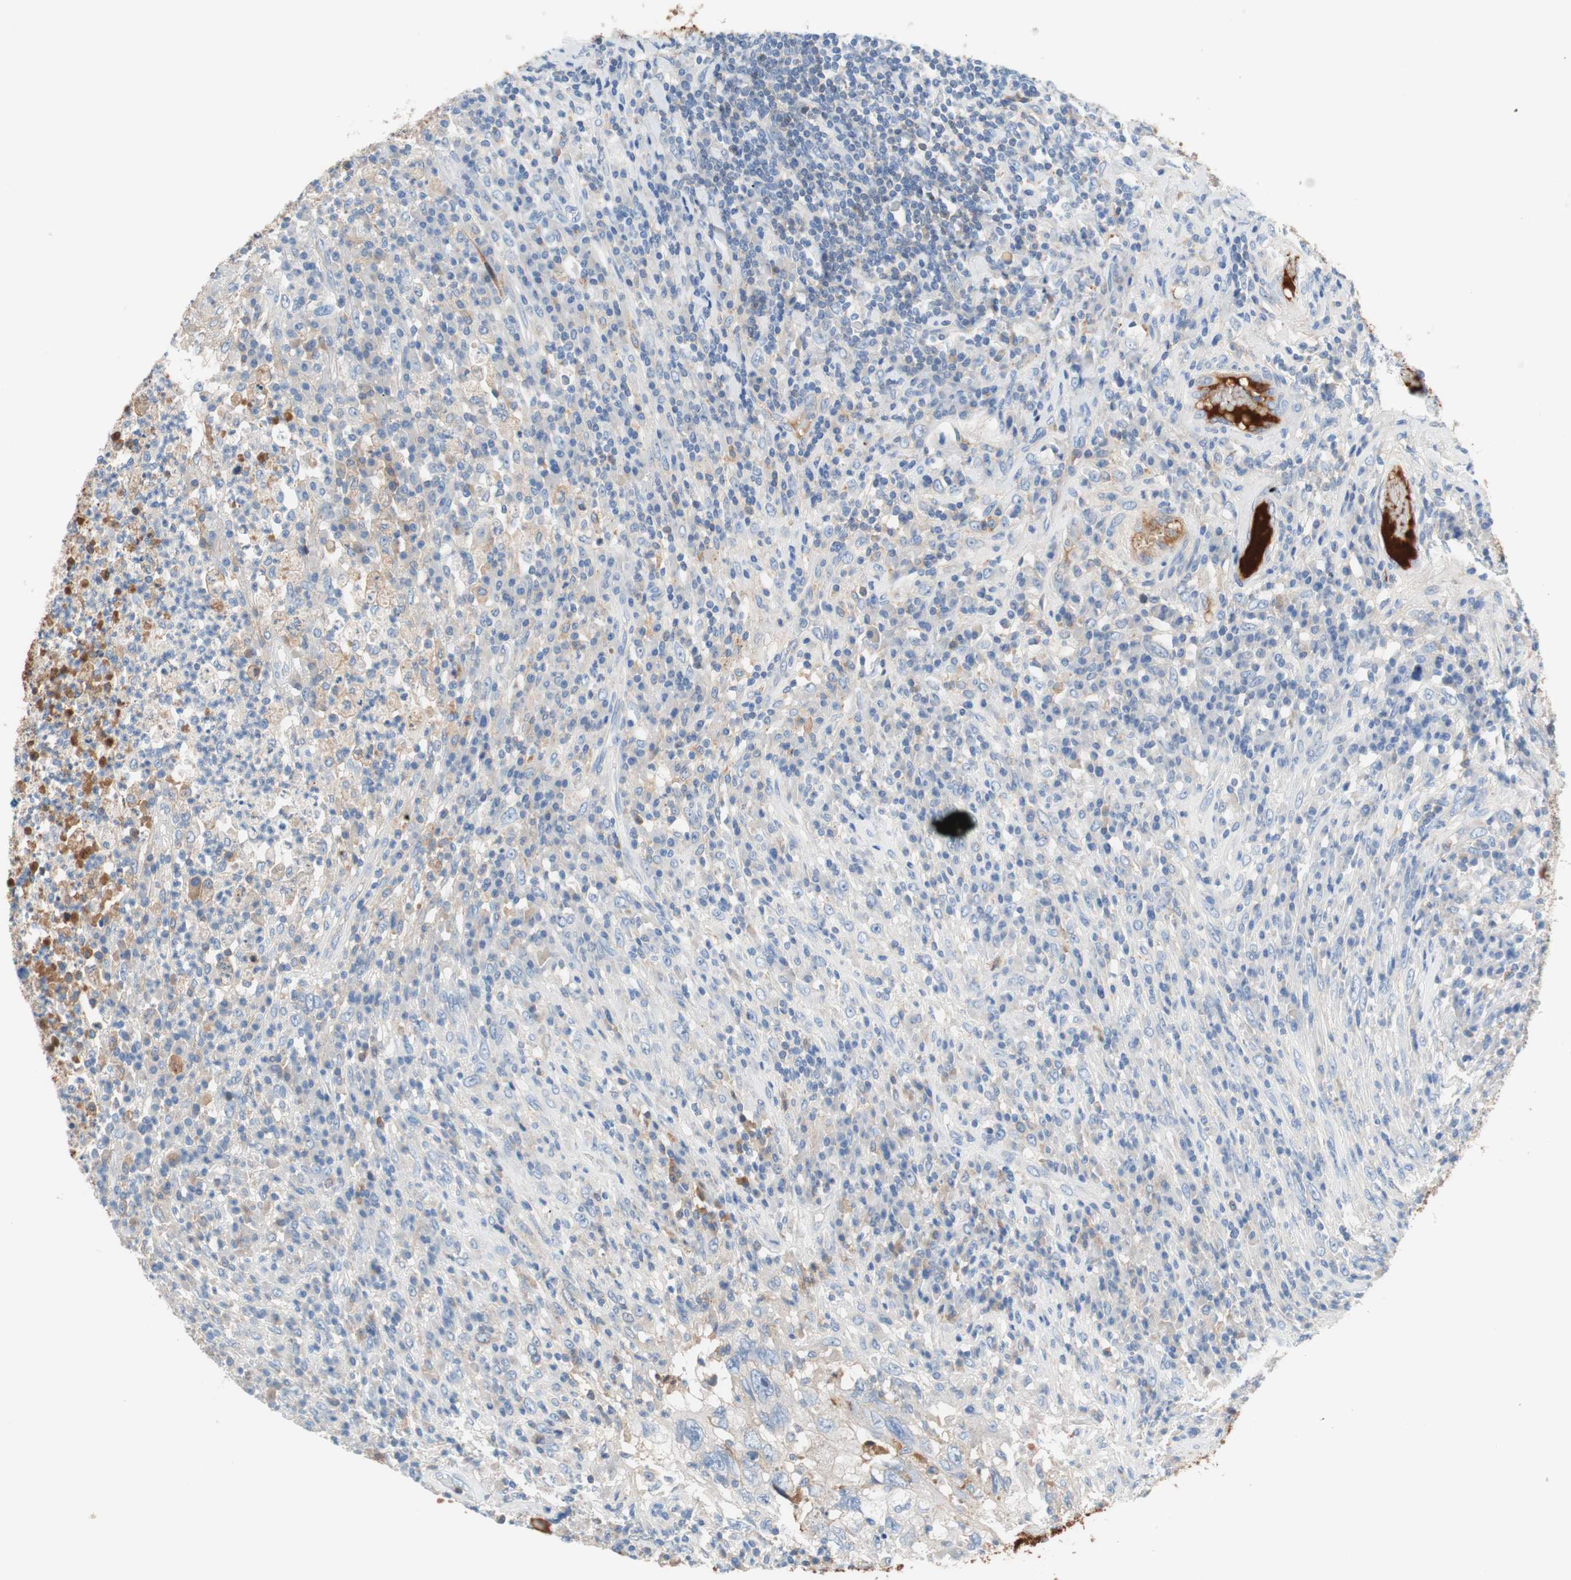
{"staining": {"intensity": "negative", "quantity": "none", "location": "none"}, "tissue": "testis cancer", "cell_type": "Tumor cells", "image_type": "cancer", "snomed": [{"axis": "morphology", "description": "Necrosis, NOS"}, {"axis": "morphology", "description": "Carcinoma, Embryonal, NOS"}, {"axis": "topography", "description": "Testis"}], "caption": "Immunohistochemistry image of neoplastic tissue: embryonal carcinoma (testis) stained with DAB displays no significant protein expression in tumor cells. (DAB (3,3'-diaminobenzidine) IHC, high magnification).", "gene": "RBP4", "patient": {"sex": "male", "age": 19}}